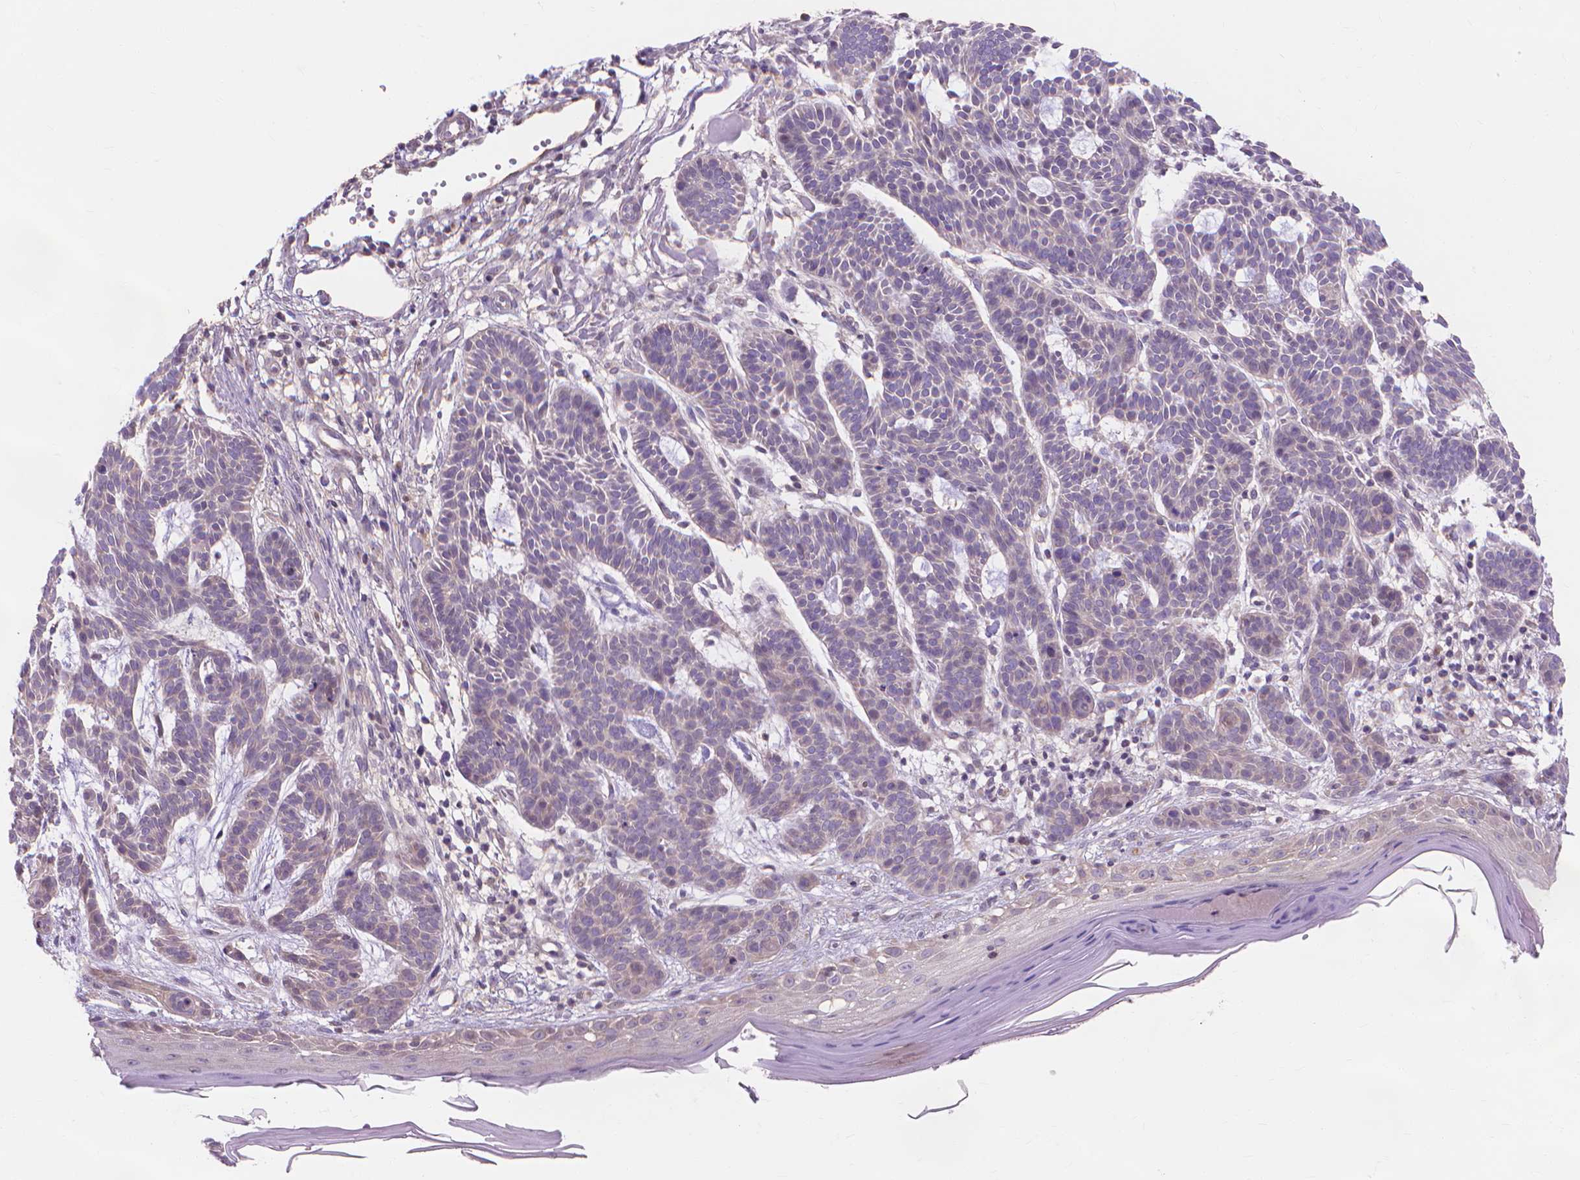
{"staining": {"intensity": "negative", "quantity": "none", "location": "none"}, "tissue": "skin cancer", "cell_type": "Tumor cells", "image_type": "cancer", "snomed": [{"axis": "morphology", "description": "Basal cell carcinoma"}, {"axis": "topography", "description": "Skin"}], "caption": "Immunohistochemistry (IHC) histopathology image of skin cancer (basal cell carcinoma) stained for a protein (brown), which shows no expression in tumor cells. (DAB (3,3'-diaminobenzidine) IHC with hematoxylin counter stain).", "gene": "PRDM13", "patient": {"sex": "male", "age": 85}}